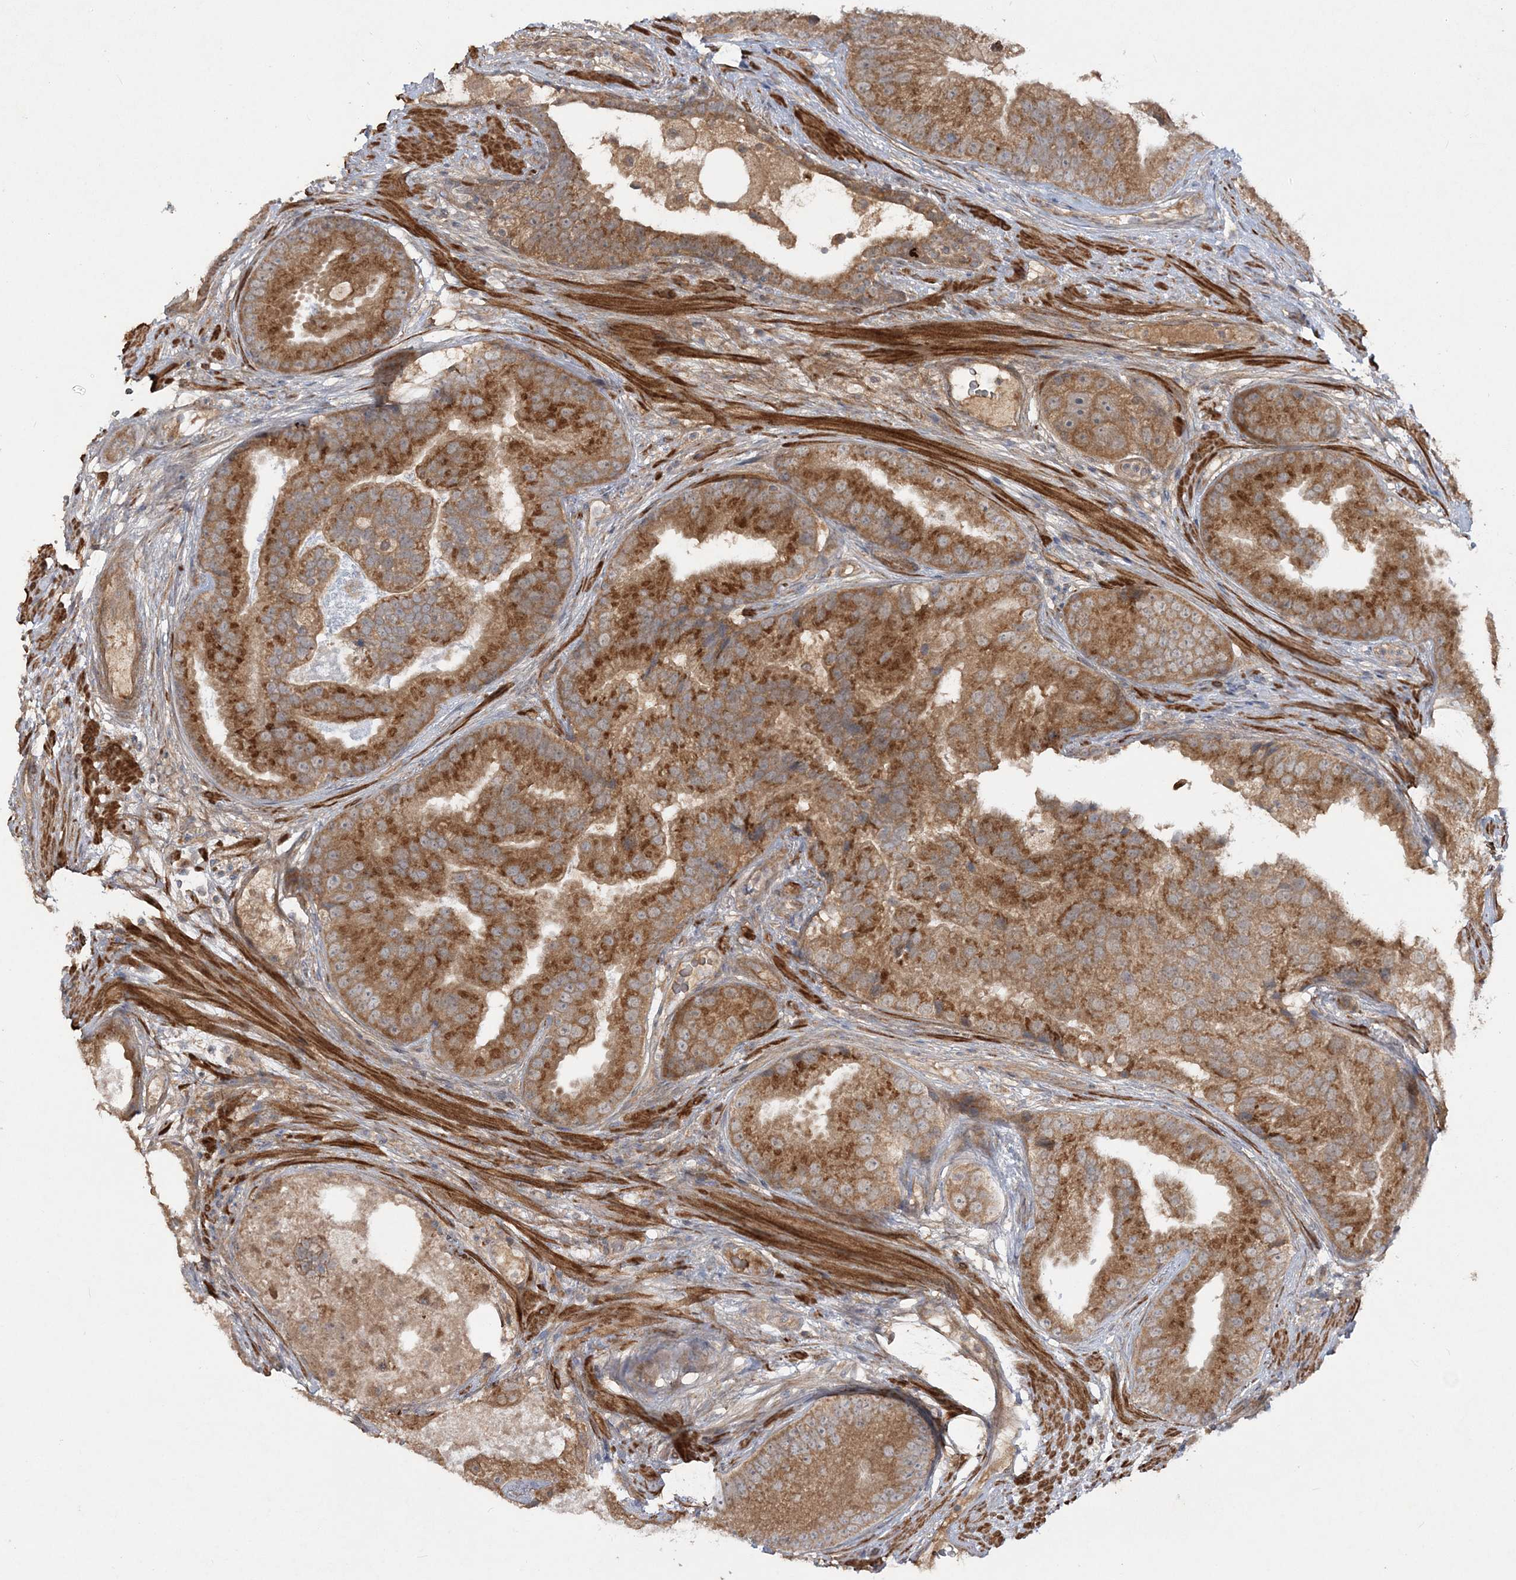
{"staining": {"intensity": "moderate", "quantity": ">75%", "location": "cytoplasmic/membranous"}, "tissue": "prostate cancer", "cell_type": "Tumor cells", "image_type": "cancer", "snomed": [{"axis": "morphology", "description": "Adenocarcinoma, High grade"}, {"axis": "topography", "description": "Prostate"}], "caption": "Tumor cells exhibit medium levels of moderate cytoplasmic/membranous positivity in about >75% of cells in prostate cancer (adenocarcinoma (high-grade)).", "gene": "MOCS2", "patient": {"sex": "male", "age": 70}}